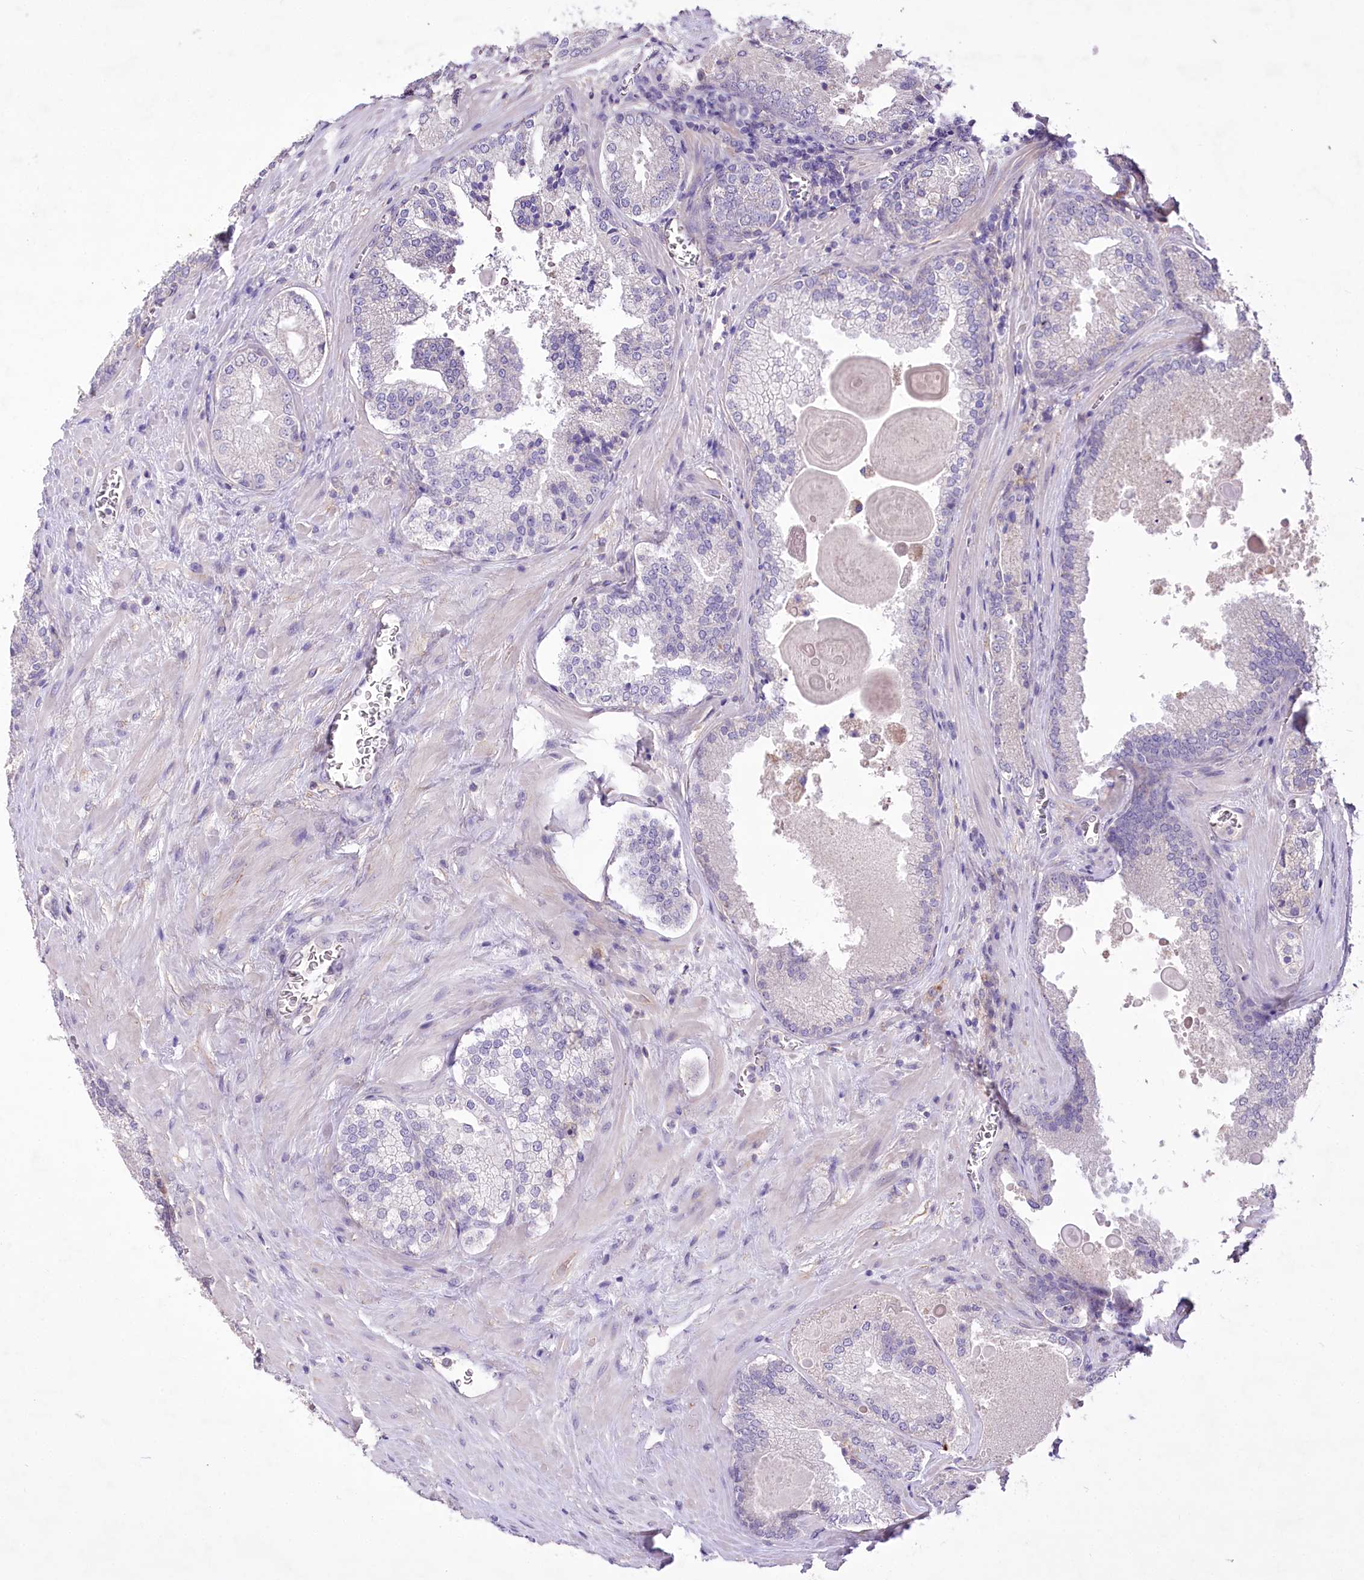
{"staining": {"intensity": "negative", "quantity": "none", "location": "none"}, "tissue": "prostate cancer", "cell_type": "Tumor cells", "image_type": "cancer", "snomed": [{"axis": "morphology", "description": "Adenocarcinoma, Low grade"}, {"axis": "topography", "description": "Prostate"}], "caption": "IHC of prostate cancer (low-grade adenocarcinoma) displays no positivity in tumor cells. (Brightfield microscopy of DAB (3,3'-diaminobenzidine) immunohistochemistry (IHC) at high magnification).", "gene": "ENPP1", "patient": {"sex": "male", "age": 74}}